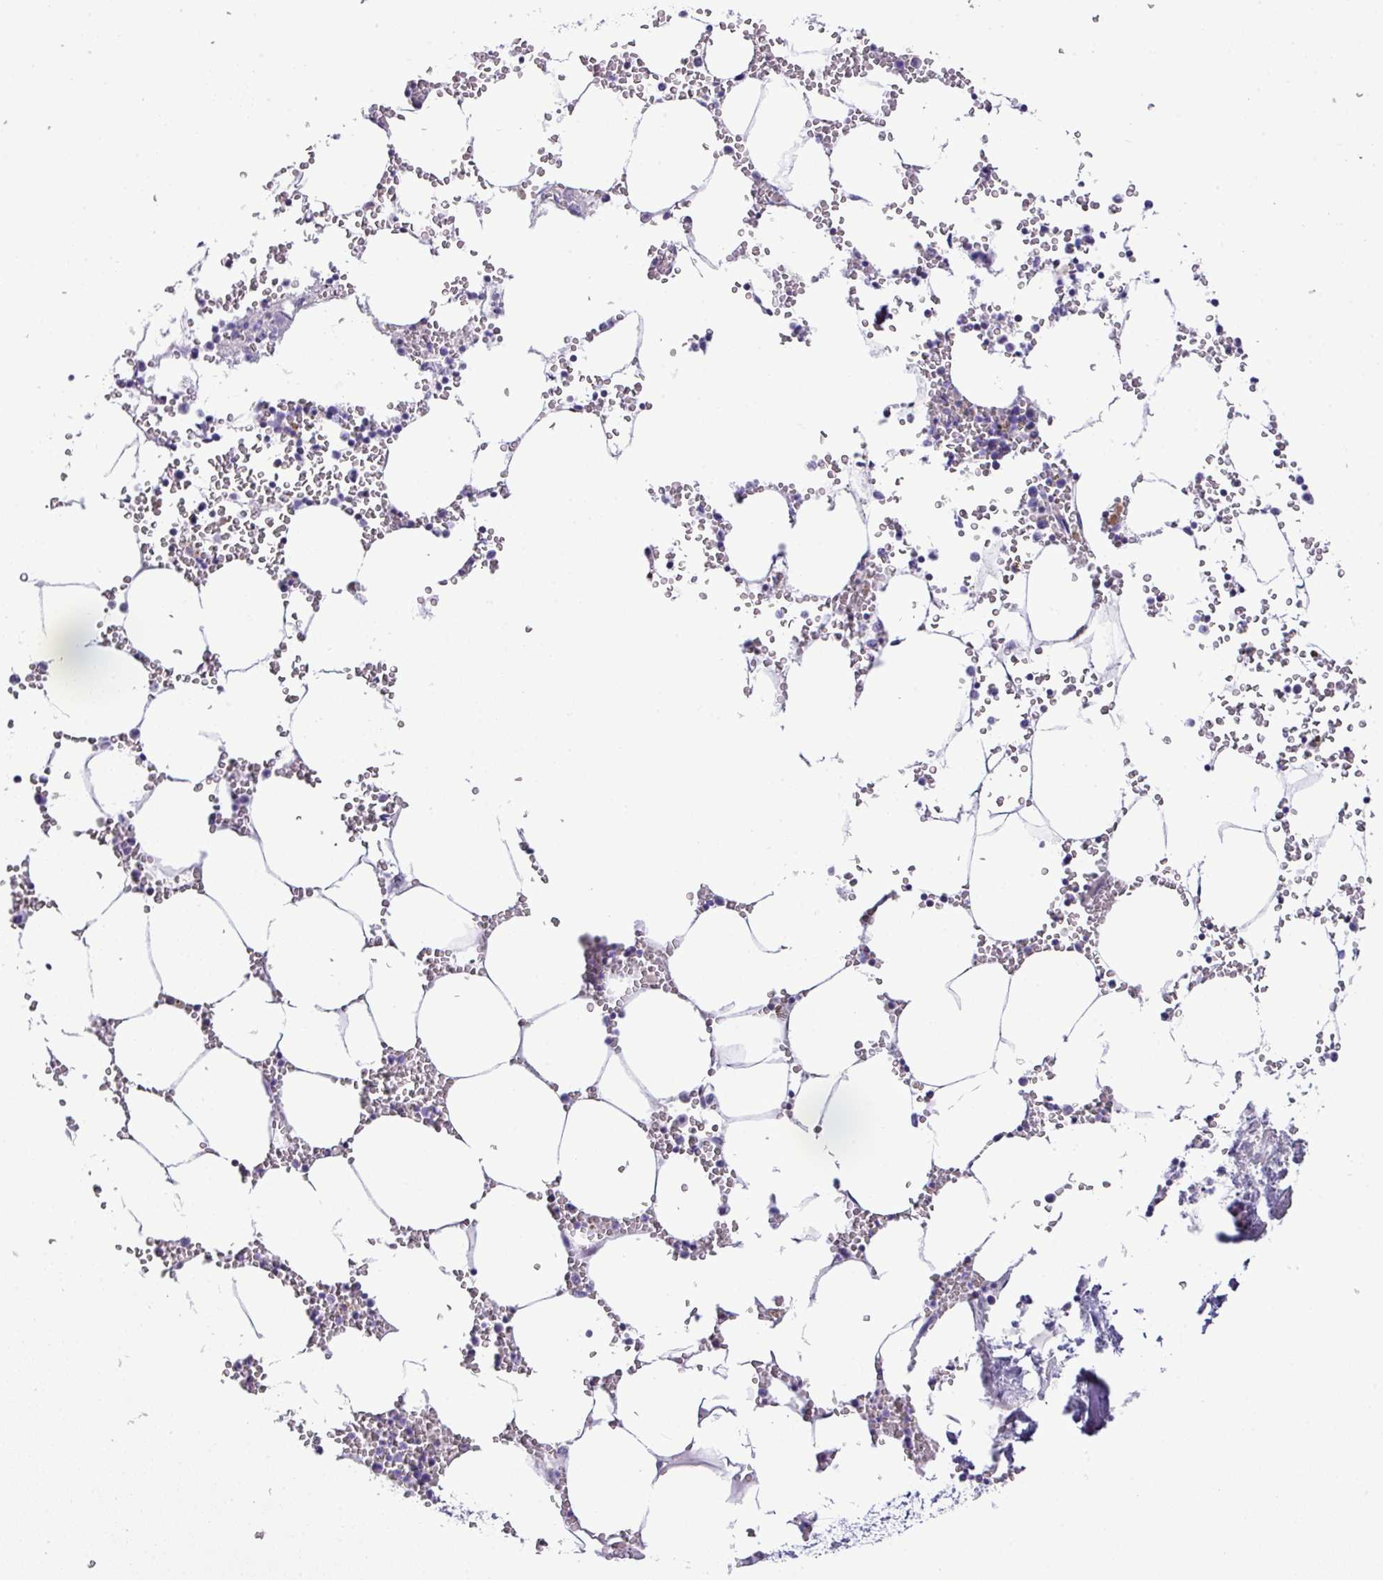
{"staining": {"intensity": "negative", "quantity": "none", "location": "none"}, "tissue": "bone marrow", "cell_type": "Hematopoietic cells", "image_type": "normal", "snomed": [{"axis": "morphology", "description": "Normal tissue, NOS"}, {"axis": "topography", "description": "Bone marrow"}], "caption": "Immunohistochemistry (IHC) photomicrograph of benign bone marrow: bone marrow stained with DAB (3,3'-diaminobenzidine) shows no significant protein expression in hematopoietic cells. (DAB (3,3'-diaminobenzidine) IHC with hematoxylin counter stain).", "gene": "PGAP4", "patient": {"sex": "male", "age": 54}}